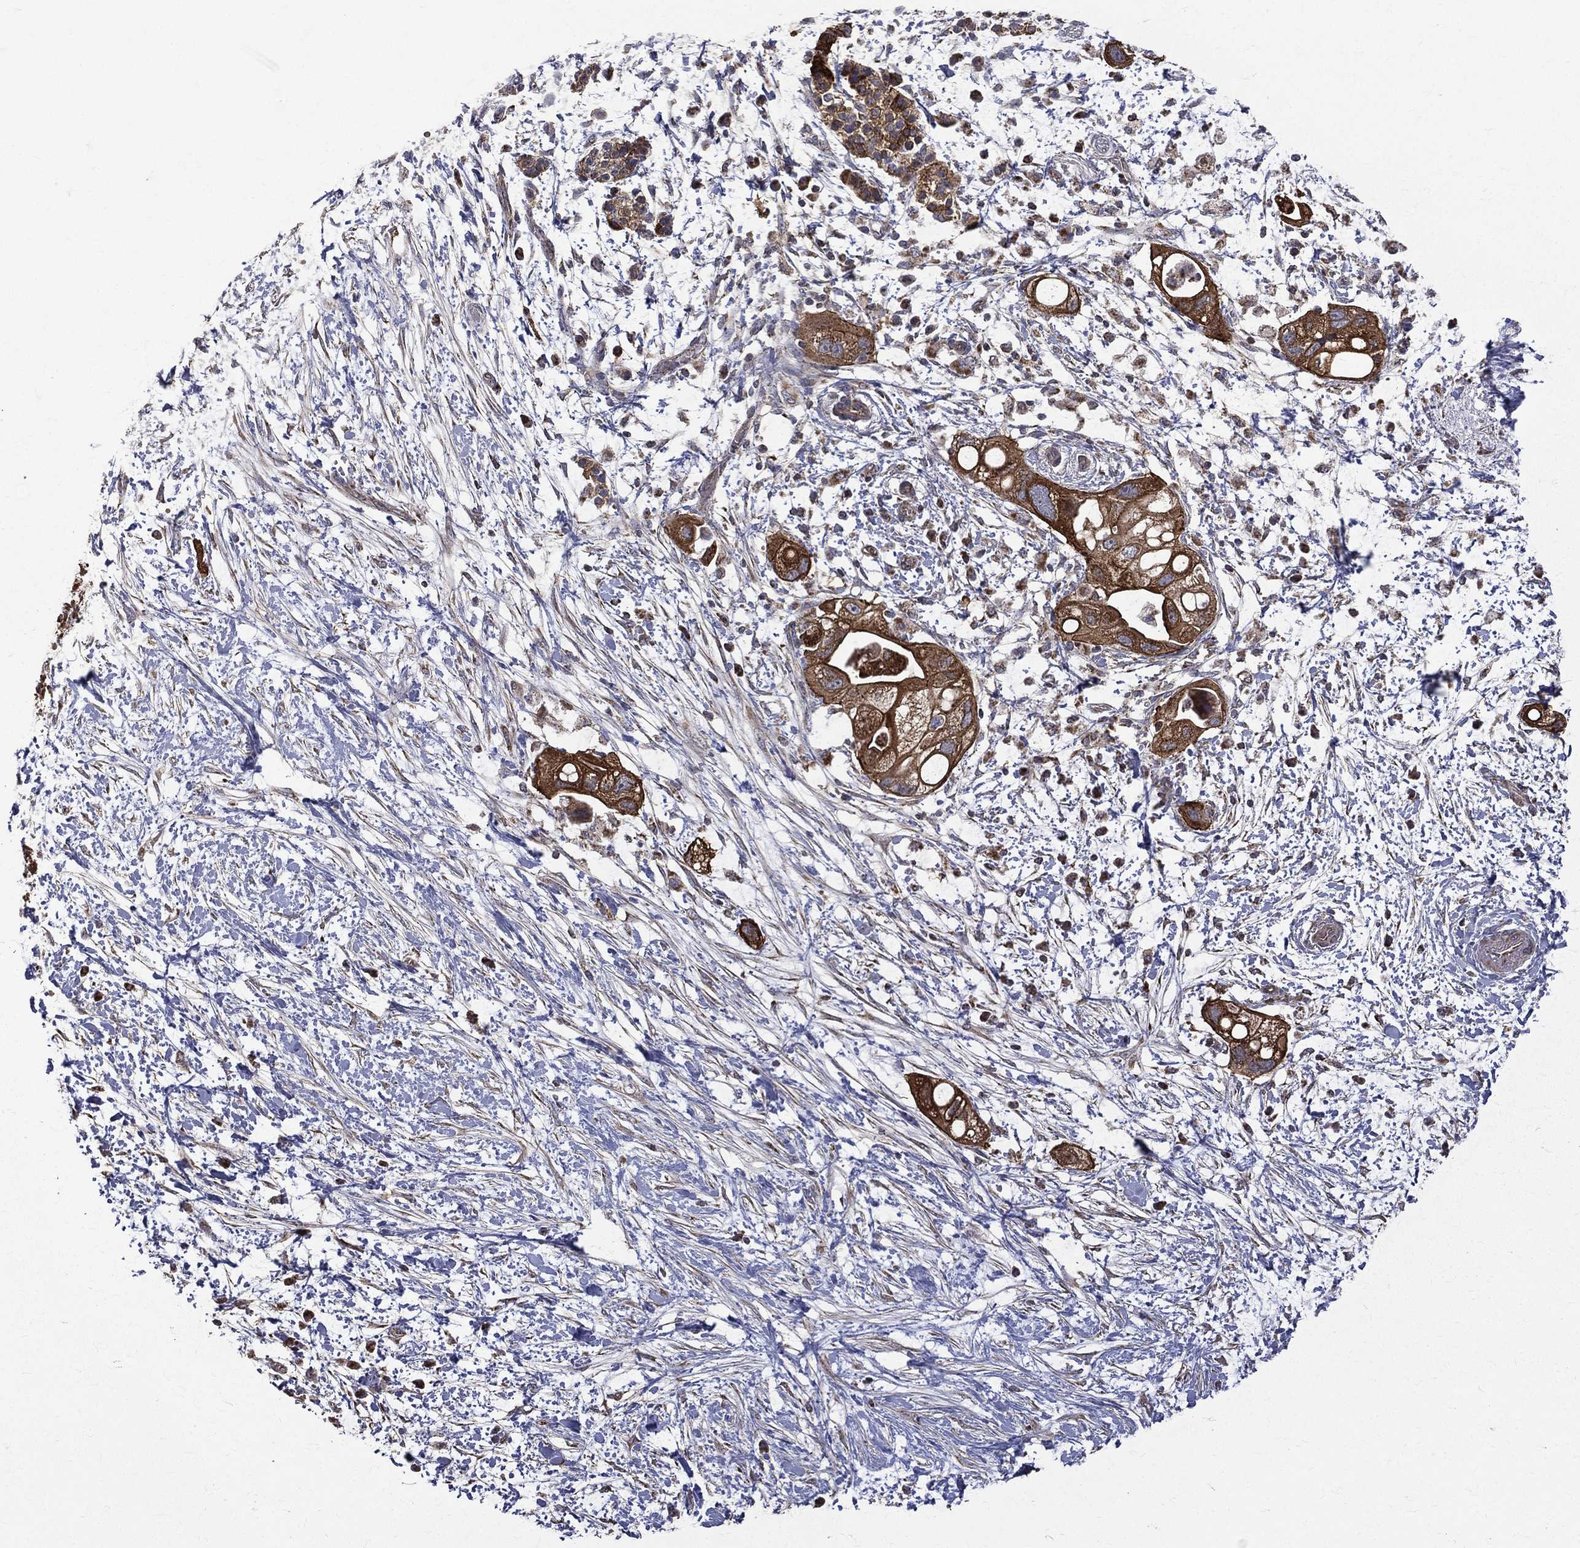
{"staining": {"intensity": "strong", "quantity": ">75%", "location": "cytoplasmic/membranous"}, "tissue": "pancreatic cancer", "cell_type": "Tumor cells", "image_type": "cancer", "snomed": [{"axis": "morphology", "description": "Adenocarcinoma, NOS"}, {"axis": "topography", "description": "Pancreas"}], "caption": "Protein analysis of pancreatic cancer tissue shows strong cytoplasmic/membranous staining in about >75% of tumor cells. (brown staining indicates protein expression, while blue staining denotes nuclei).", "gene": "RPGR", "patient": {"sex": "female", "age": 72}}